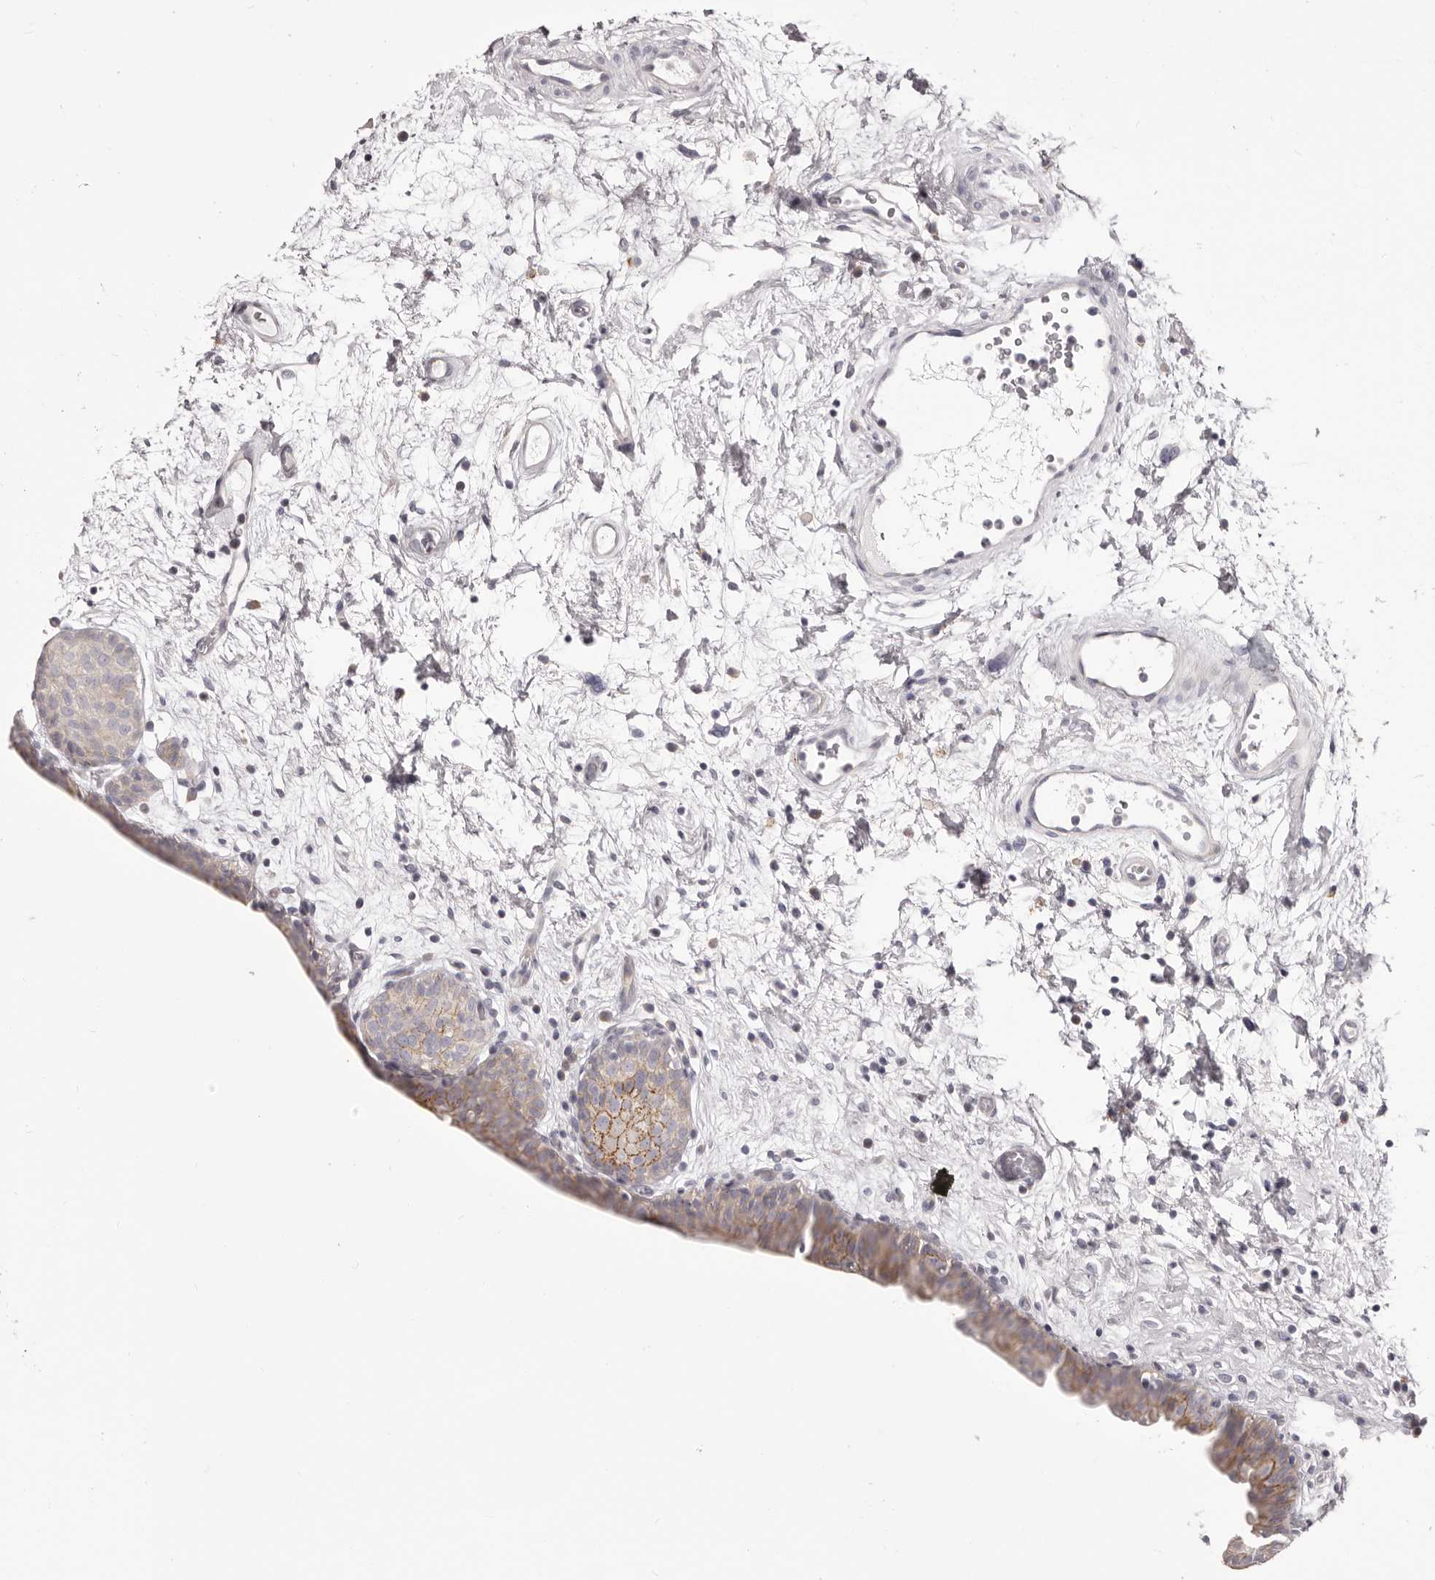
{"staining": {"intensity": "moderate", "quantity": "<25%", "location": "cytoplasmic/membranous"}, "tissue": "urinary bladder", "cell_type": "Urothelial cells", "image_type": "normal", "snomed": [{"axis": "morphology", "description": "Normal tissue, NOS"}, {"axis": "topography", "description": "Urinary bladder"}], "caption": "This is an image of immunohistochemistry staining of unremarkable urinary bladder, which shows moderate expression in the cytoplasmic/membranous of urothelial cells.", "gene": "OTUD3", "patient": {"sex": "male", "age": 83}}